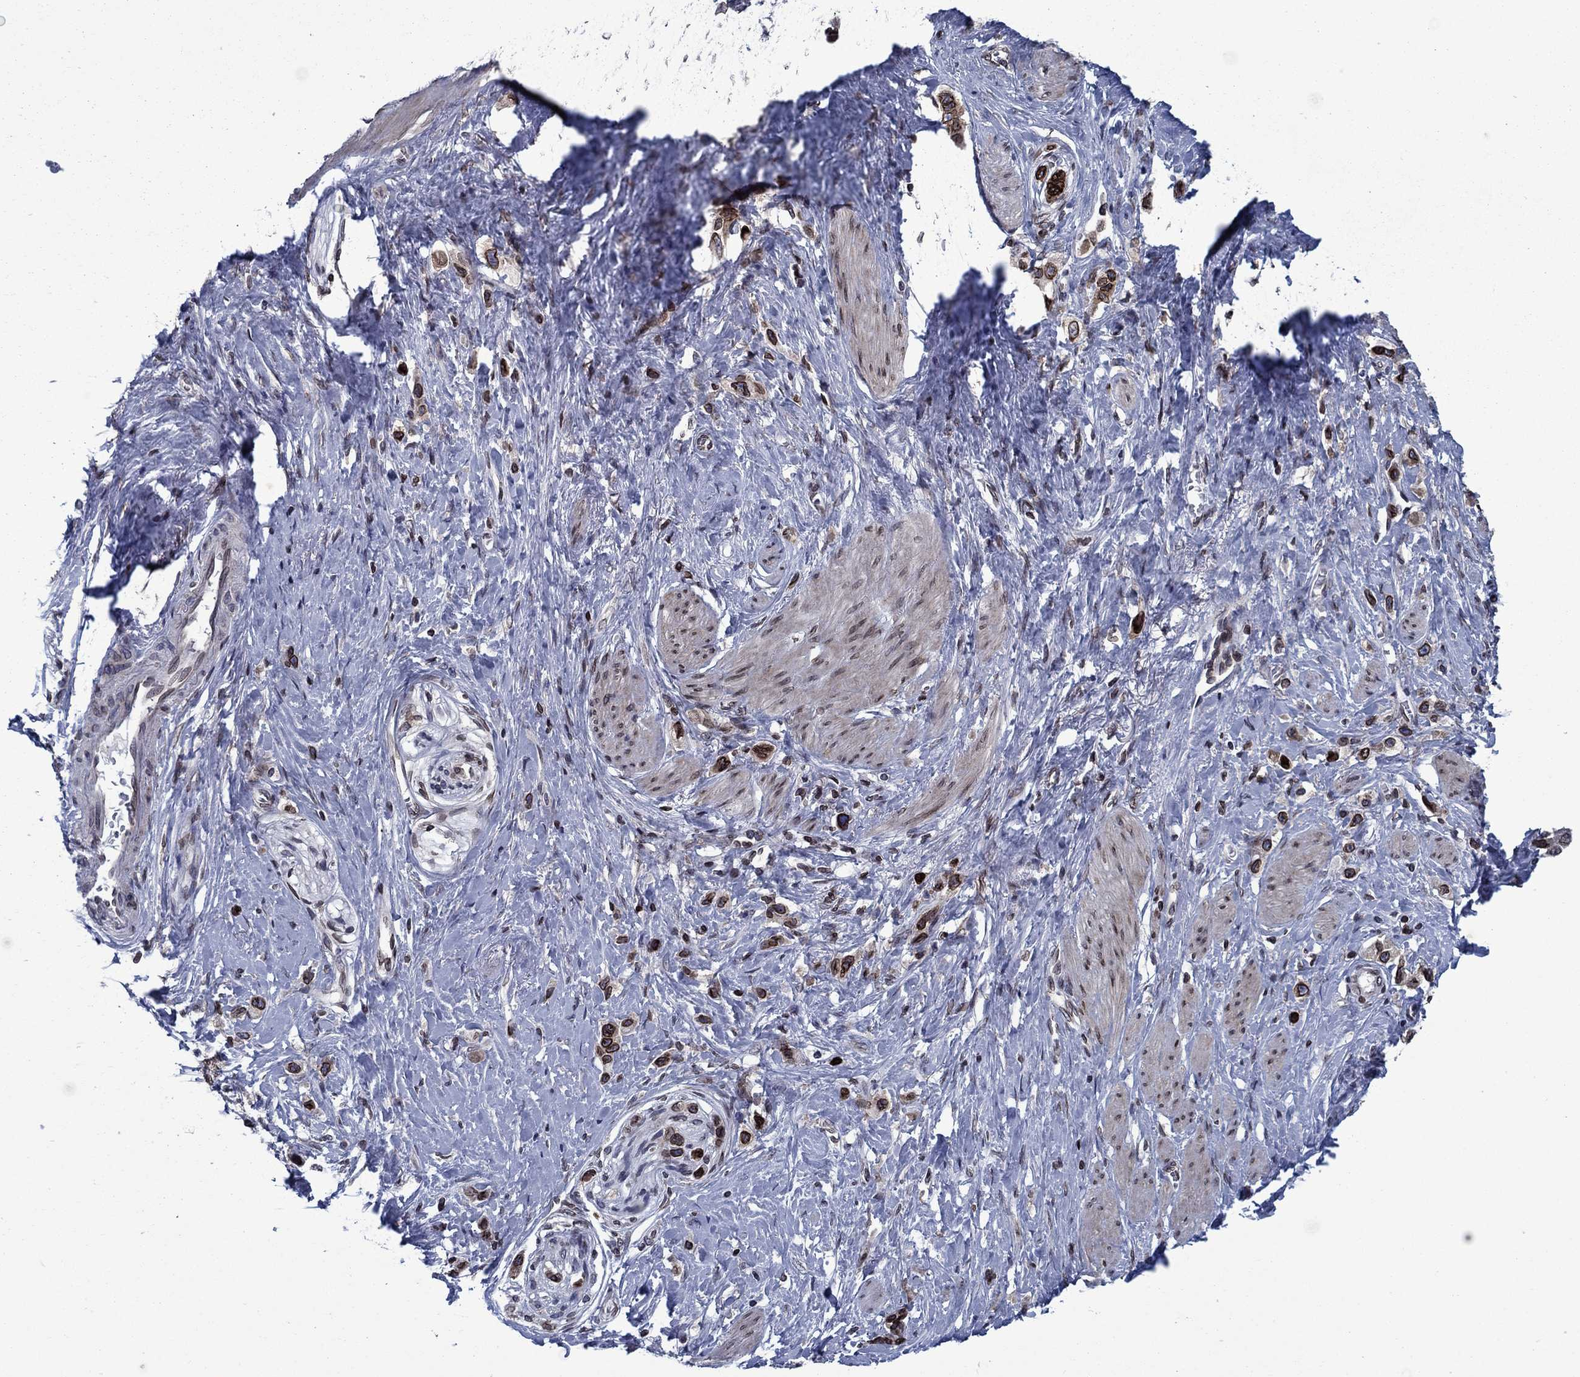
{"staining": {"intensity": "strong", "quantity": "25%-75%", "location": "cytoplasmic/membranous,nuclear"}, "tissue": "stomach cancer", "cell_type": "Tumor cells", "image_type": "cancer", "snomed": [{"axis": "morphology", "description": "Normal tissue, NOS"}, {"axis": "morphology", "description": "Adenocarcinoma, NOS"}, {"axis": "morphology", "description": "Adenocarcinoma, High grade"}, {"axis": "topography", "description": "Stomach, upper"}, {"axis": "topography", "description": "Stomach"}], "caption": "Strong cytoplasmic/membranous and nuclear protein positivity is seen in about 25%-75% of tumor cells in stomach adenocarcinoma.", "gene": "SLA", "patient": {"sex": "female", "age": 65}}